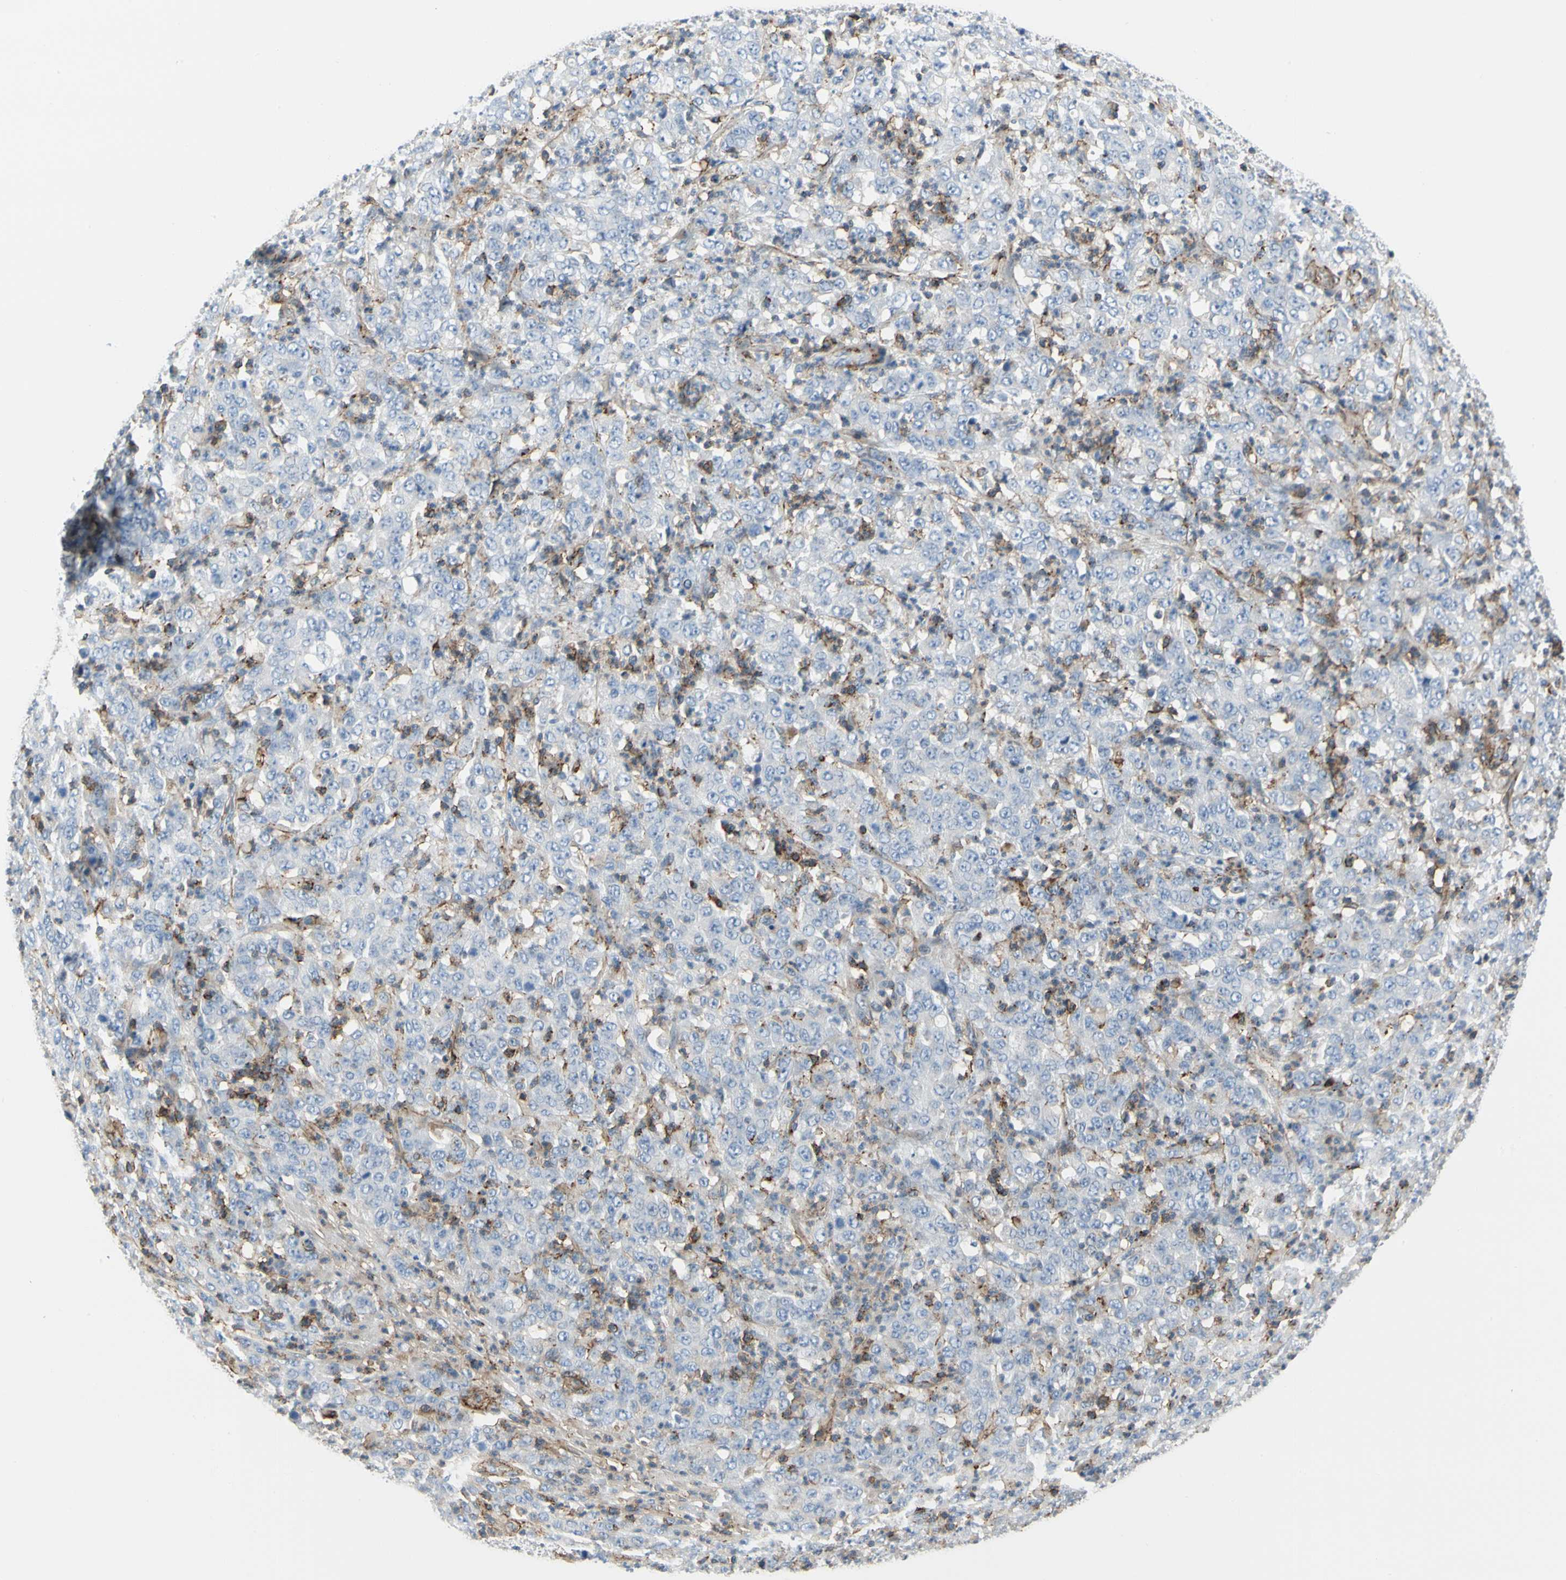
{"staining": {"intensity": "negative", "quantity": "none", "location": "none"}, "tissue": "stomach cancer", "cell_type": "Tumor cells", "image_type": "cancer", "snomed": [{"axis": "morphology", "description": "Adenocarcinoma, NOS"}, {"axis": "topography", "description": "Stomach, lower"}], "caption": "Tumor cells show no significant staining in adenocarcinoma (stomach).", "gene": "CLEC2B", "patient": {"sex": "female", "age": 71}}